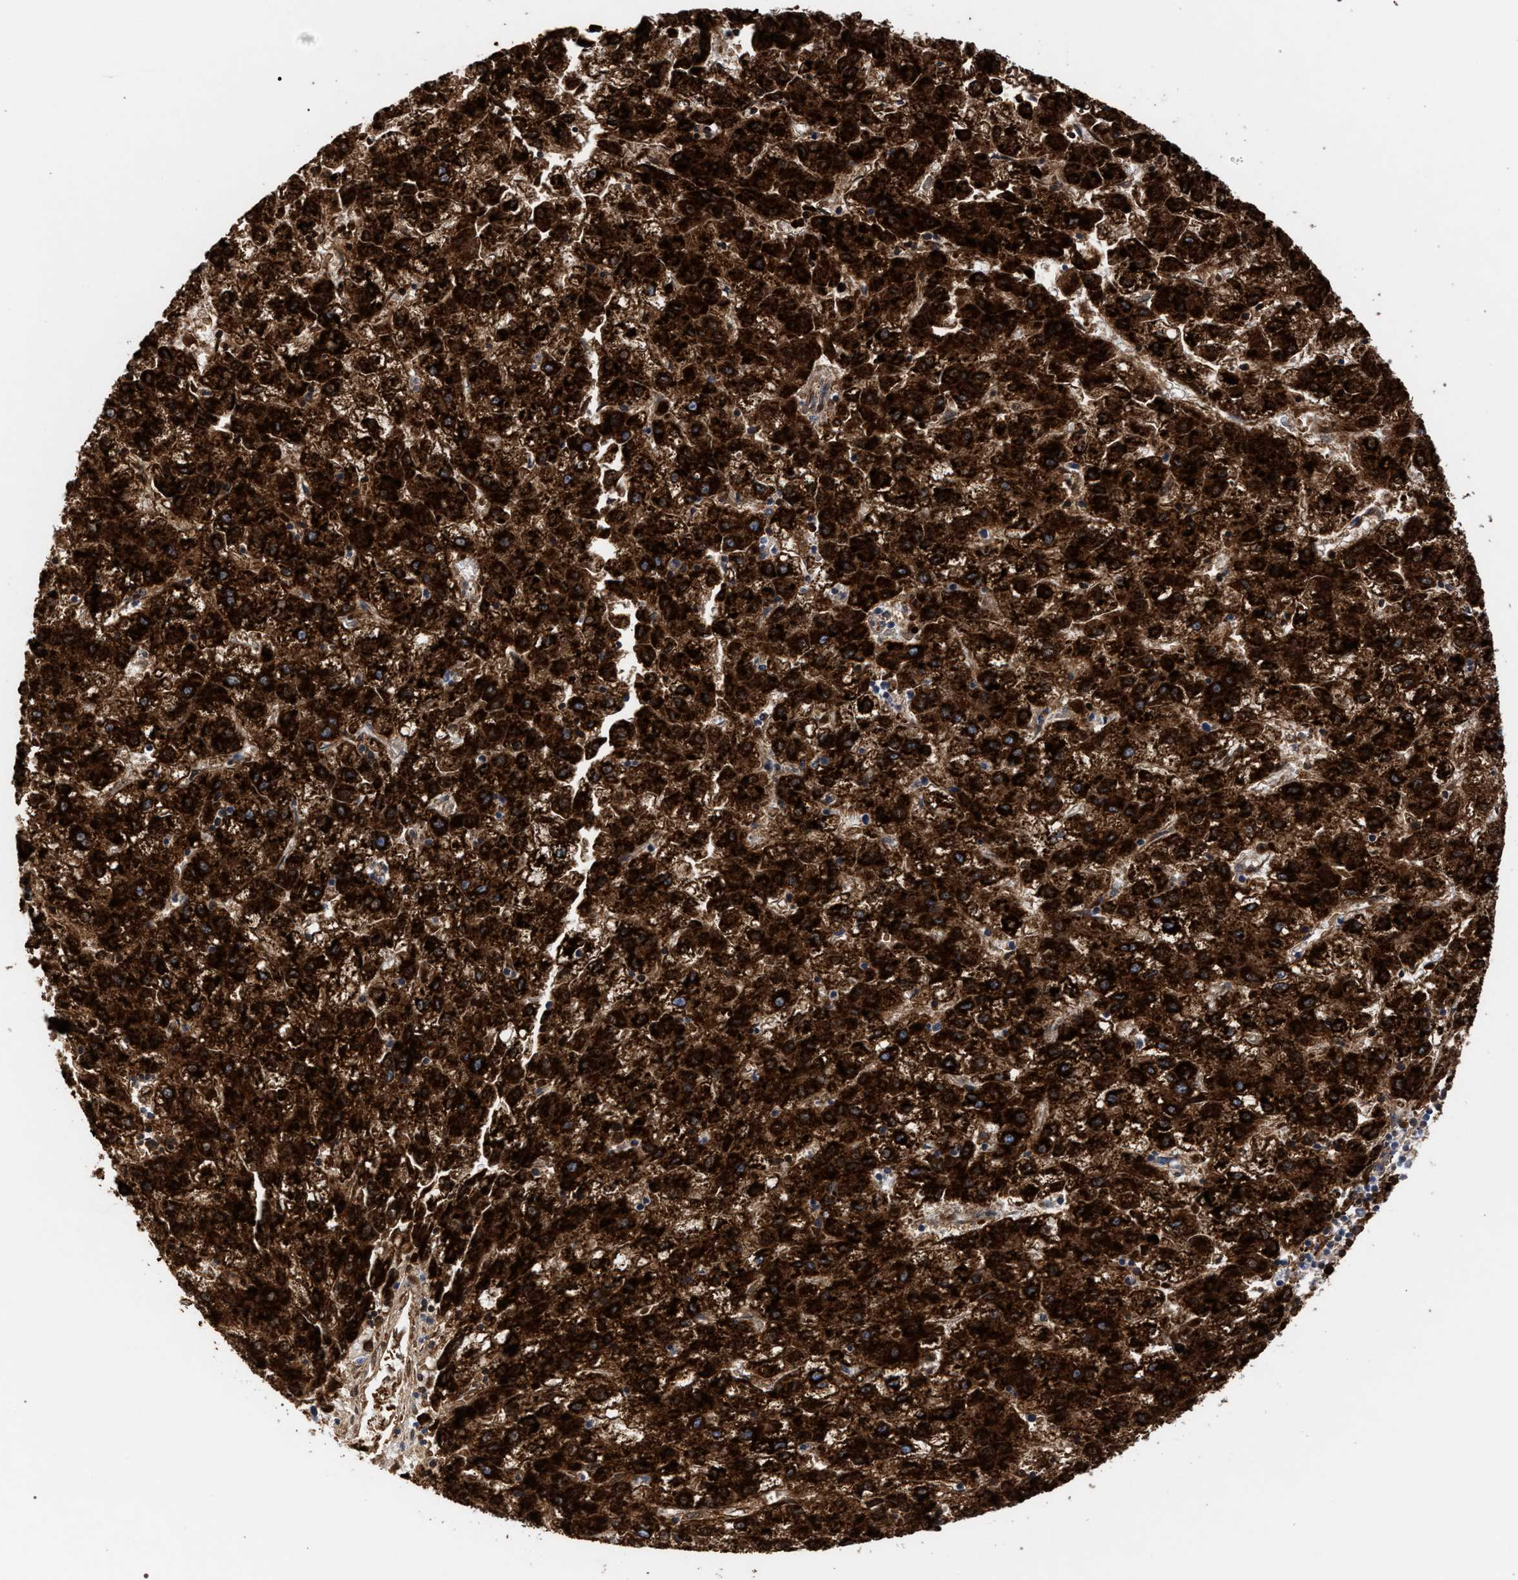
{"staining": {"intensity": "strong", "quantity": ">75%", "location": "cytoplasmic/membranous"}, "tissue": "liver cancer", "cell_type": "Tumor cells", "image_type": "cancer", "snomed": [{"axis": "morphology", "description": "Carcinoma, Hepatocellular, NOS"}, {"axis": "topography", "description": "Liver"}], "caption": "A high amount of strong cytoplasmic/membranous staining is appreciated in about >75% of tumor cells in liver cancer (hepatocellular carcinoma) tissue. Using DAB (3,3'-diaminobenzidine) (brown) and hematoxylin (blue) stains, captured at high magnification using brightfield microscopy.", "gene": "ECI2", "patient": {"sex": "male", "age": 72}}